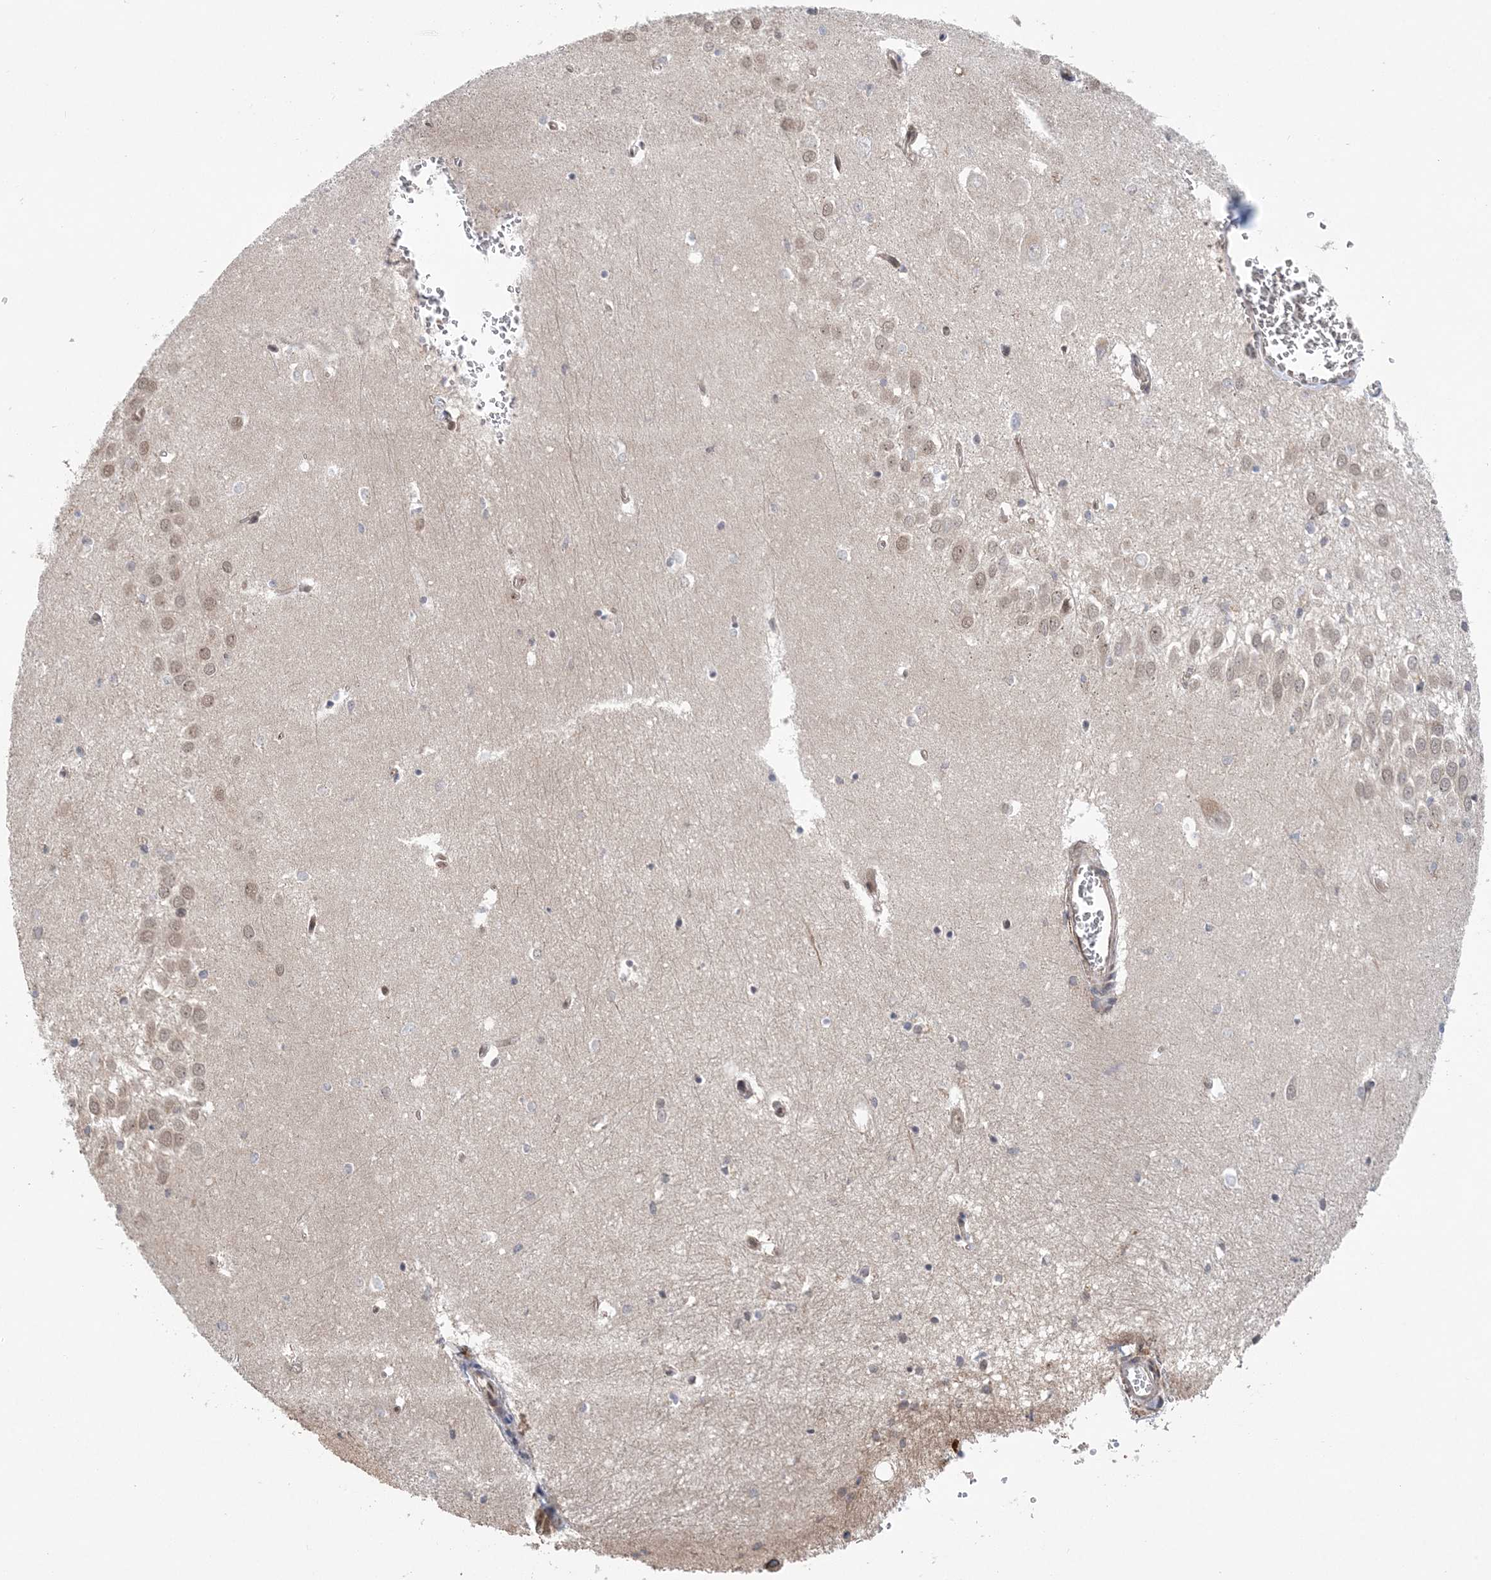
{"staining": {"intensity": "negative", "quantity": "none", "location": "none"}, "tissue": "hippocampus", "cell_type": "Glial cells", "image_type": "normal", "snomed": [{"axis": "morphology", "description": "Normal tissue, NOS"}, {"axis": "topography", "description": "Hippocampus"}], "caption": "High magnification brightfield microscopy of normal hippocampus stained with DAB (3,3'-diaminobenzidine) (brown) and counterstained with hematoxylin (blue): glial cells show no significant staining. The staining is performed using DAB brown chromogen with nuclei counter-stained in using hematoxylin.", "gene": "CCDC152", "patient": {"sex": "female", "age": 64}}